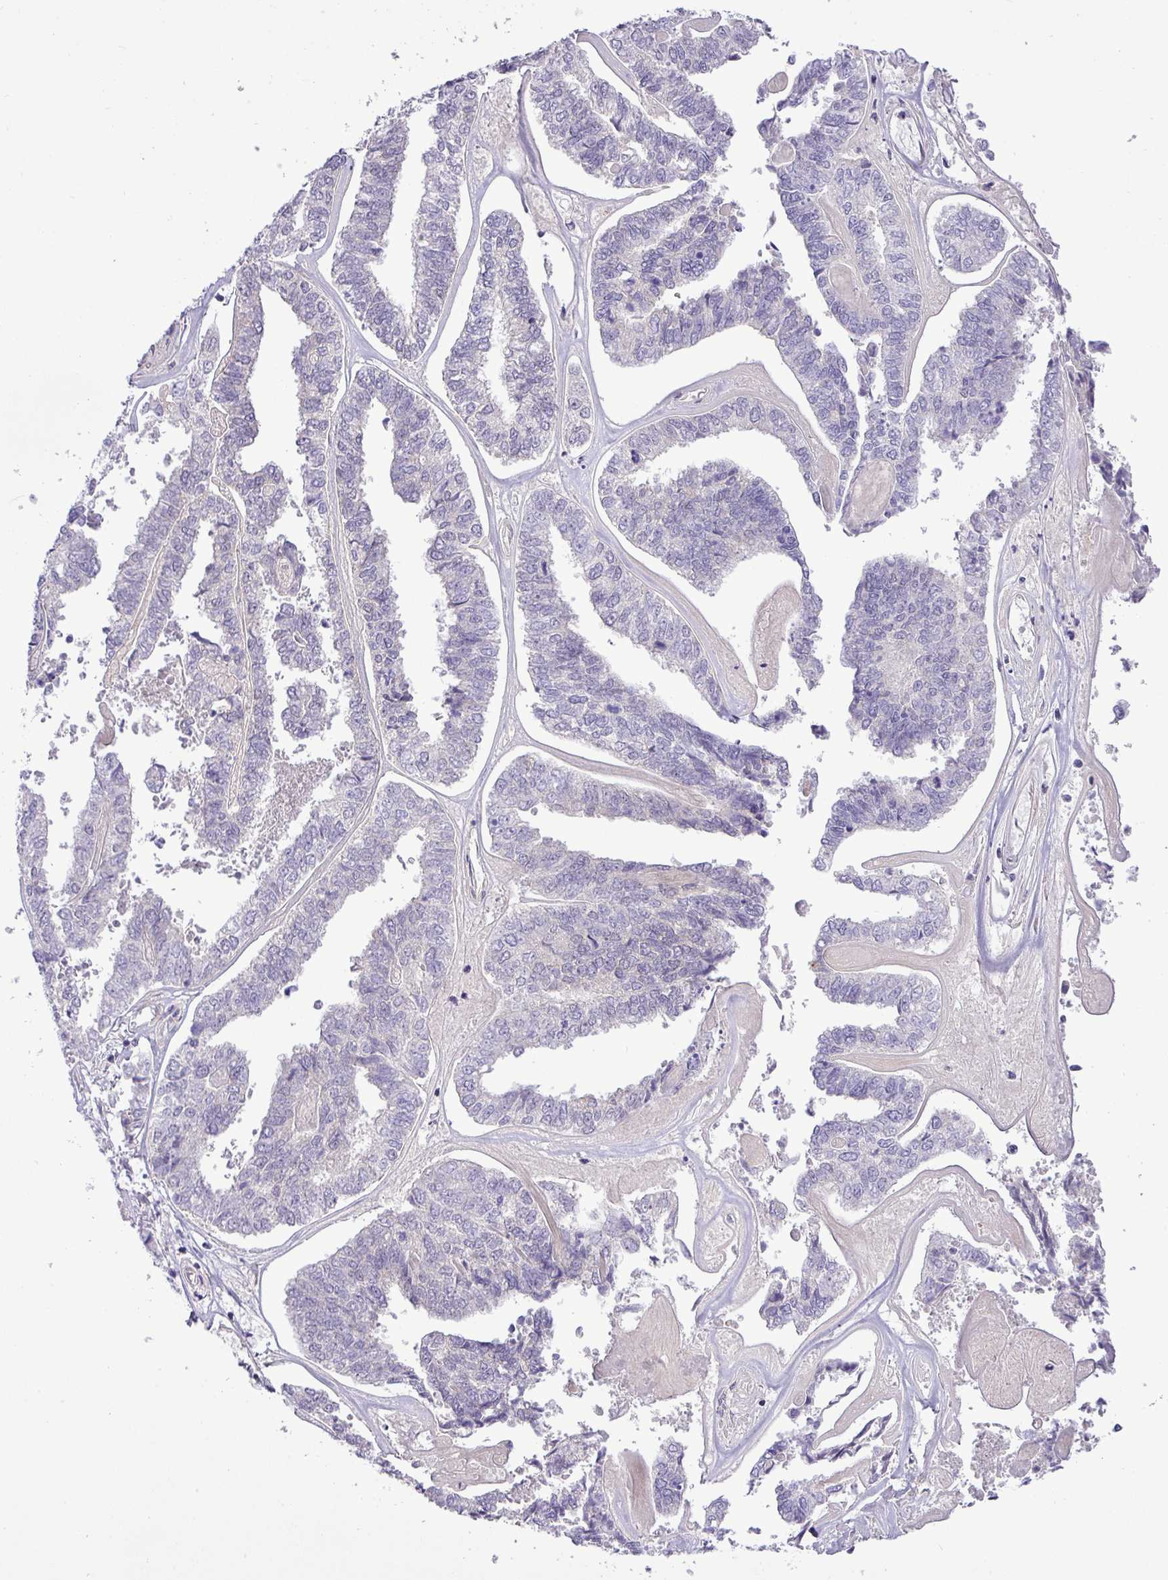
{"staining": {"intensity": "negative", "quantity": "none", "location": "none"}, "tissue": "endometrial cancer", "cell_type": "Tumor cells", "image_type": "cancer", "snomed": [{"axis": "morphology", "description": "Adenocarcinoma, NOS"}, {"axis": "topography", "description": "Endometrium"}], "caption": "Immunohistochemistry of adenocarcinoma (endometrial) demonstrates no expression in tumor cells. (DAB (3,3'-diaminobenzidine) immunohistochemistry with hematoxylin counter stain).", "gene": "FAM222B", "patient": {"sex": "female", "age": 73}}